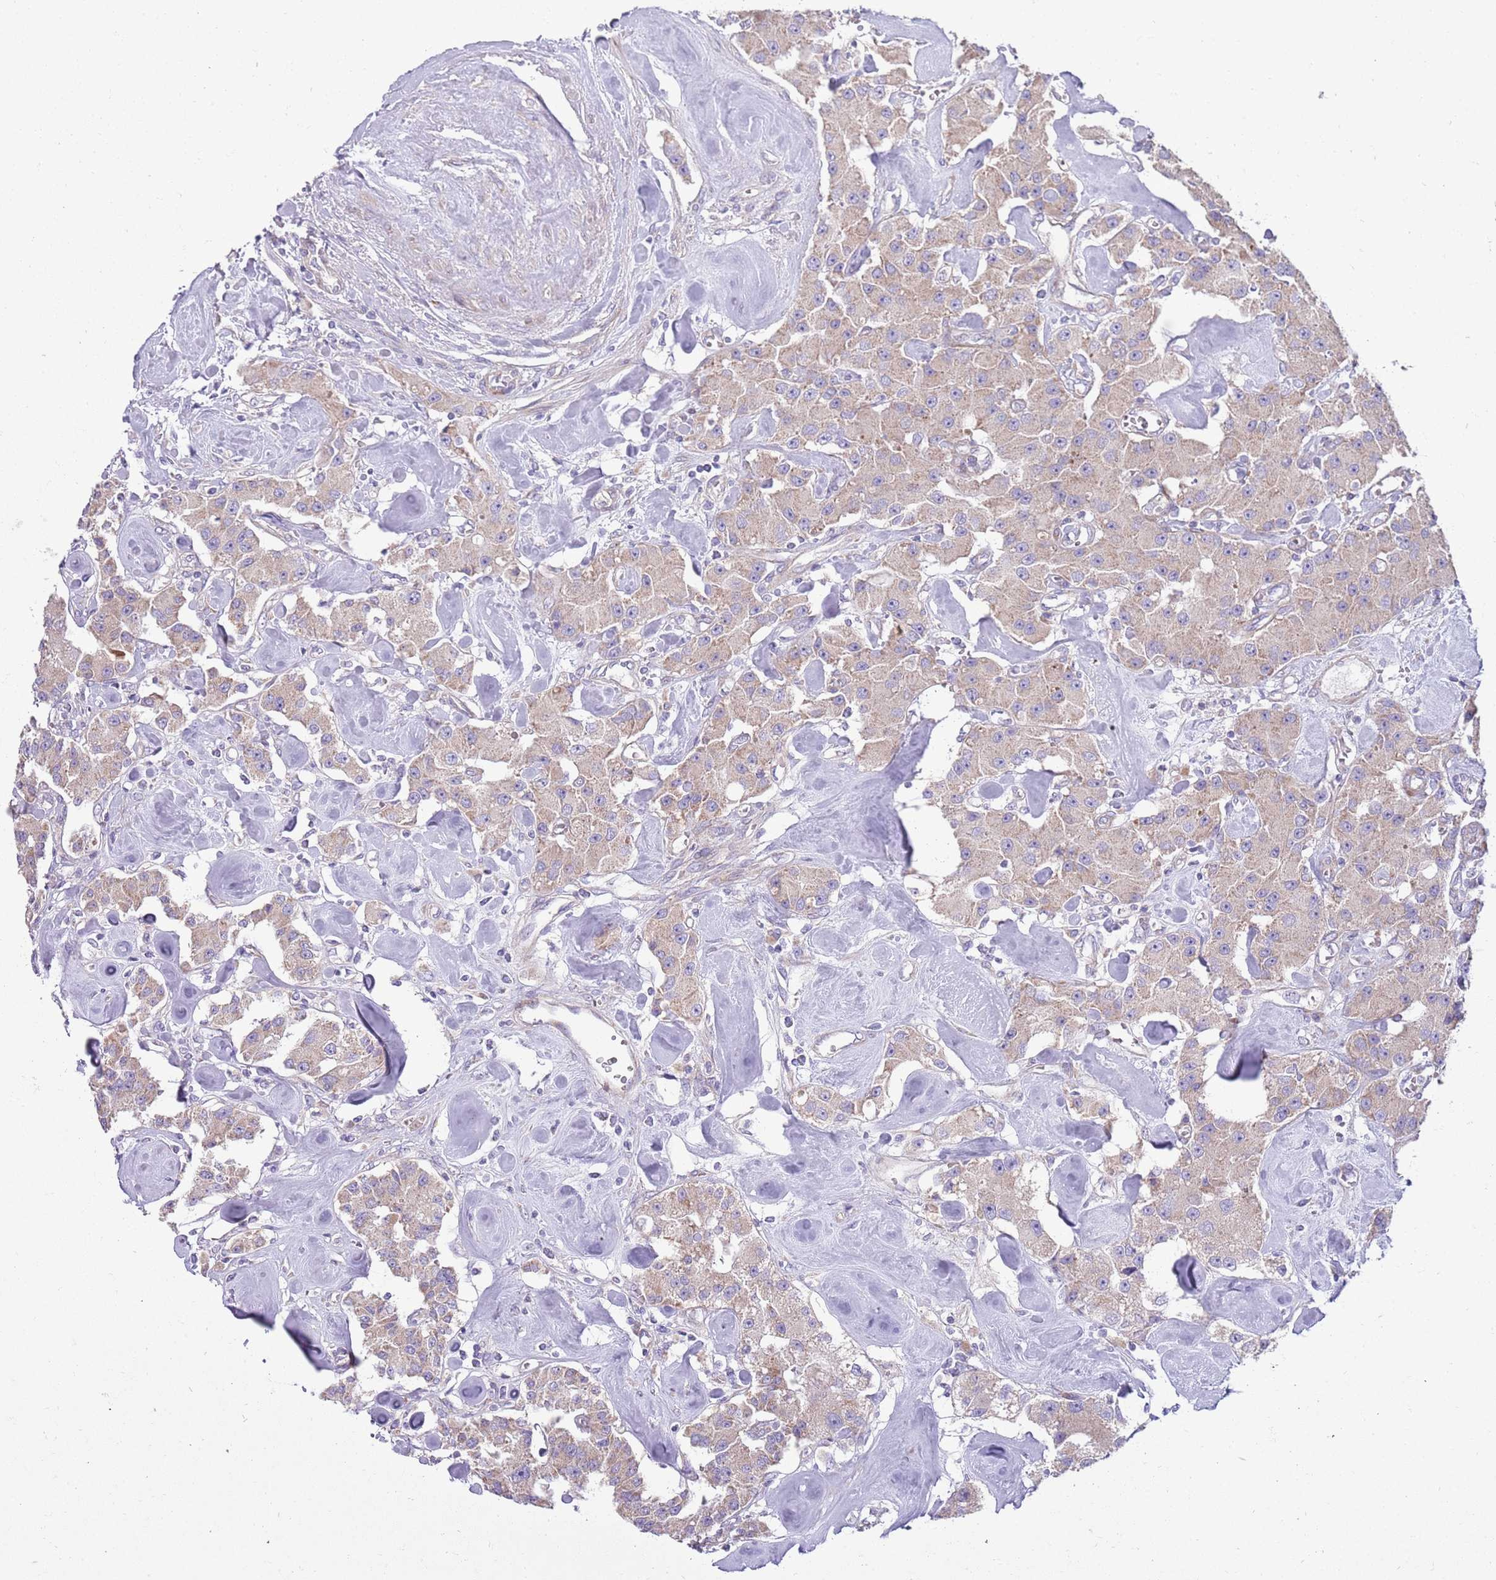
{"staining": {"intensity": "weak", "quantity": ">75%", "location": "cytoplasmic/membranous"}, "tissue": "carcinoid", "cell_type": "Tumor cells", "image_type": "cancer", "snomed": [{"axis": "morphology", "description": "Carcinoid, malignant, NOS"}, {"axis": "topography", "description": "Pancreas"}], "caption": "Immunohistochemical staining of carcinoid reveals low levels of weak cytoplasmic/membranous staining in about >75% of tumor cells. Nuclei are stained in blue.", "gene": "TOMM5", "patient": {"sex": "male", "age": 41}}